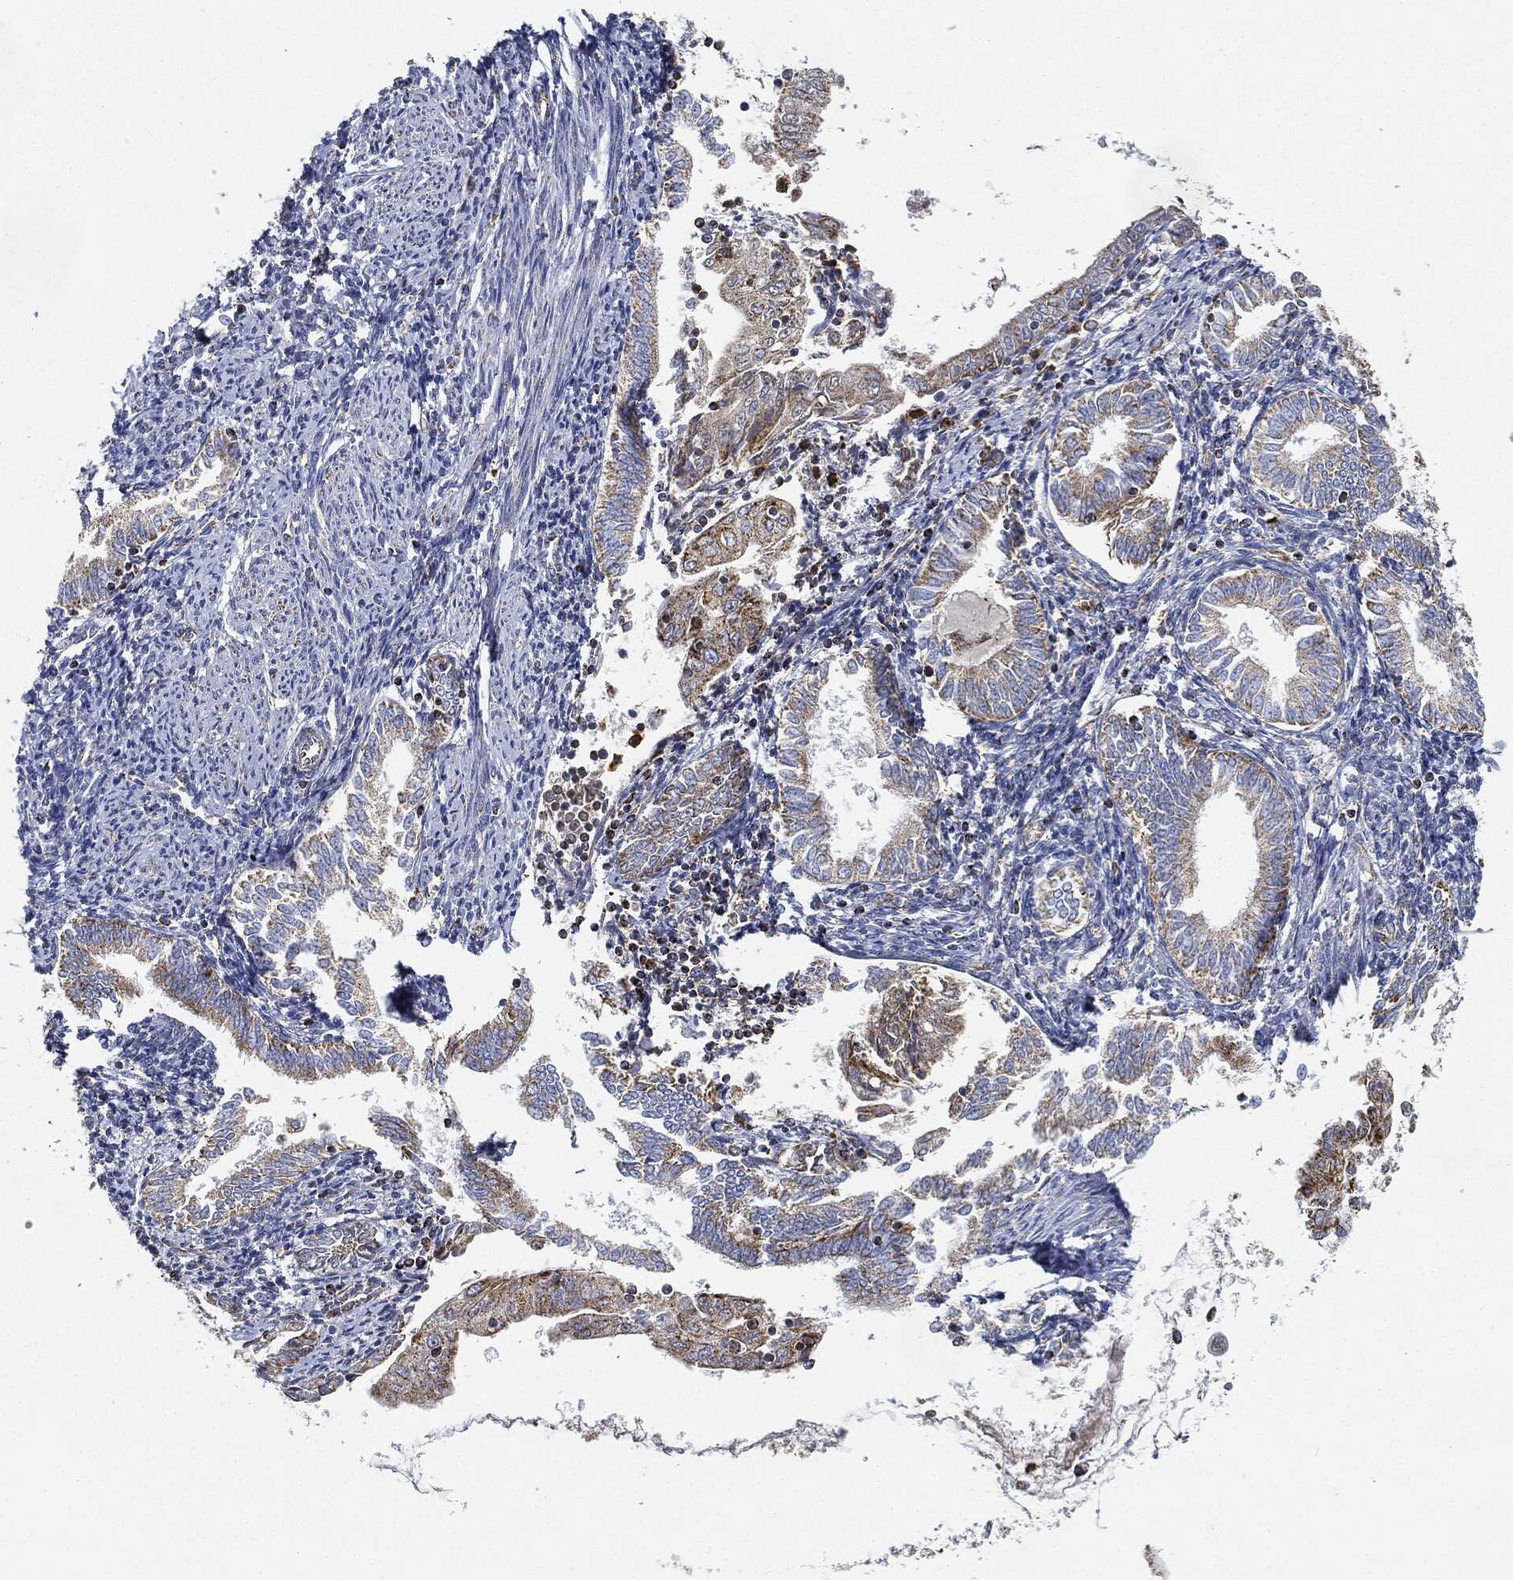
{"staining": {"intensity": "moderate", "quantity": "25%-75%", "location": "cytoplasmic/membranous"}, "tissue": "endometrial cancer", "cell_type": "Tumor cells", "image_type": "cancer", "snomed": [{"axis": "morphology", "description": "Adenocarcinoma, NOS"}, {"axis": "topography", "description": "Endometrium"}], "caption": "Protein analysis of endometrial cancer (adenocarcinoma) tissue reveals moderate cytoplasmic/membranous staining in approximately 25%-75% of tumor cells.", "gene": "CAPN15", "patient": {"sex": "female", "age": 56}}